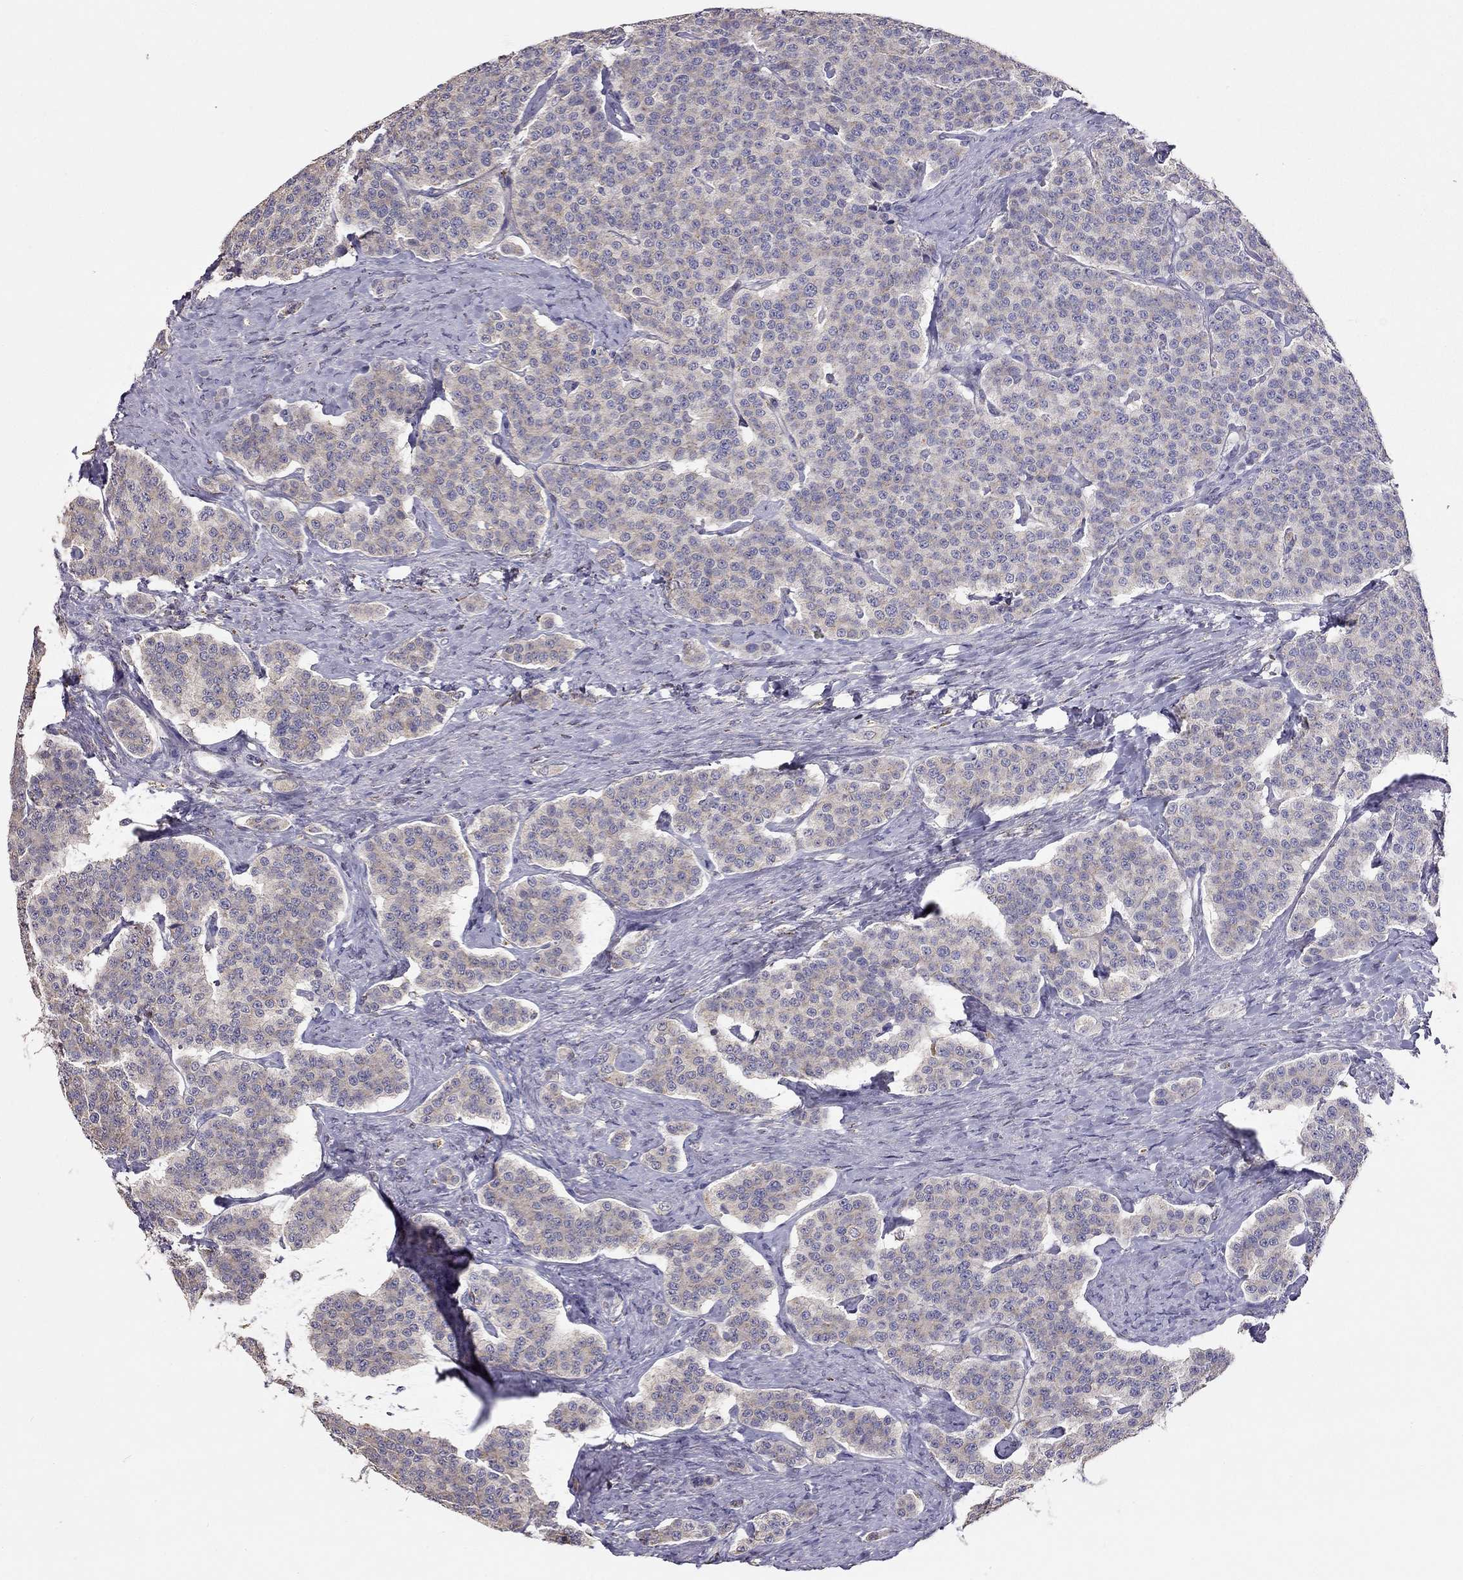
{"staining": {"intensity": "negative", "quantity": "none", "location": "none"}, "tissue": "carcinoid", "cell_type": "Tumor cells", "image_type": "cancer", "snomed": [{"axis": "morphology", "description": "Carcinoid, malignant, NOS"}, {"axis": "topography", "description": "Small intestine"}], "caption": "Image shows no significant protein expression in tumor cells of carcinoid.", "gene": "LRIT3", "patient": {"sex": "female", "age": 58}}